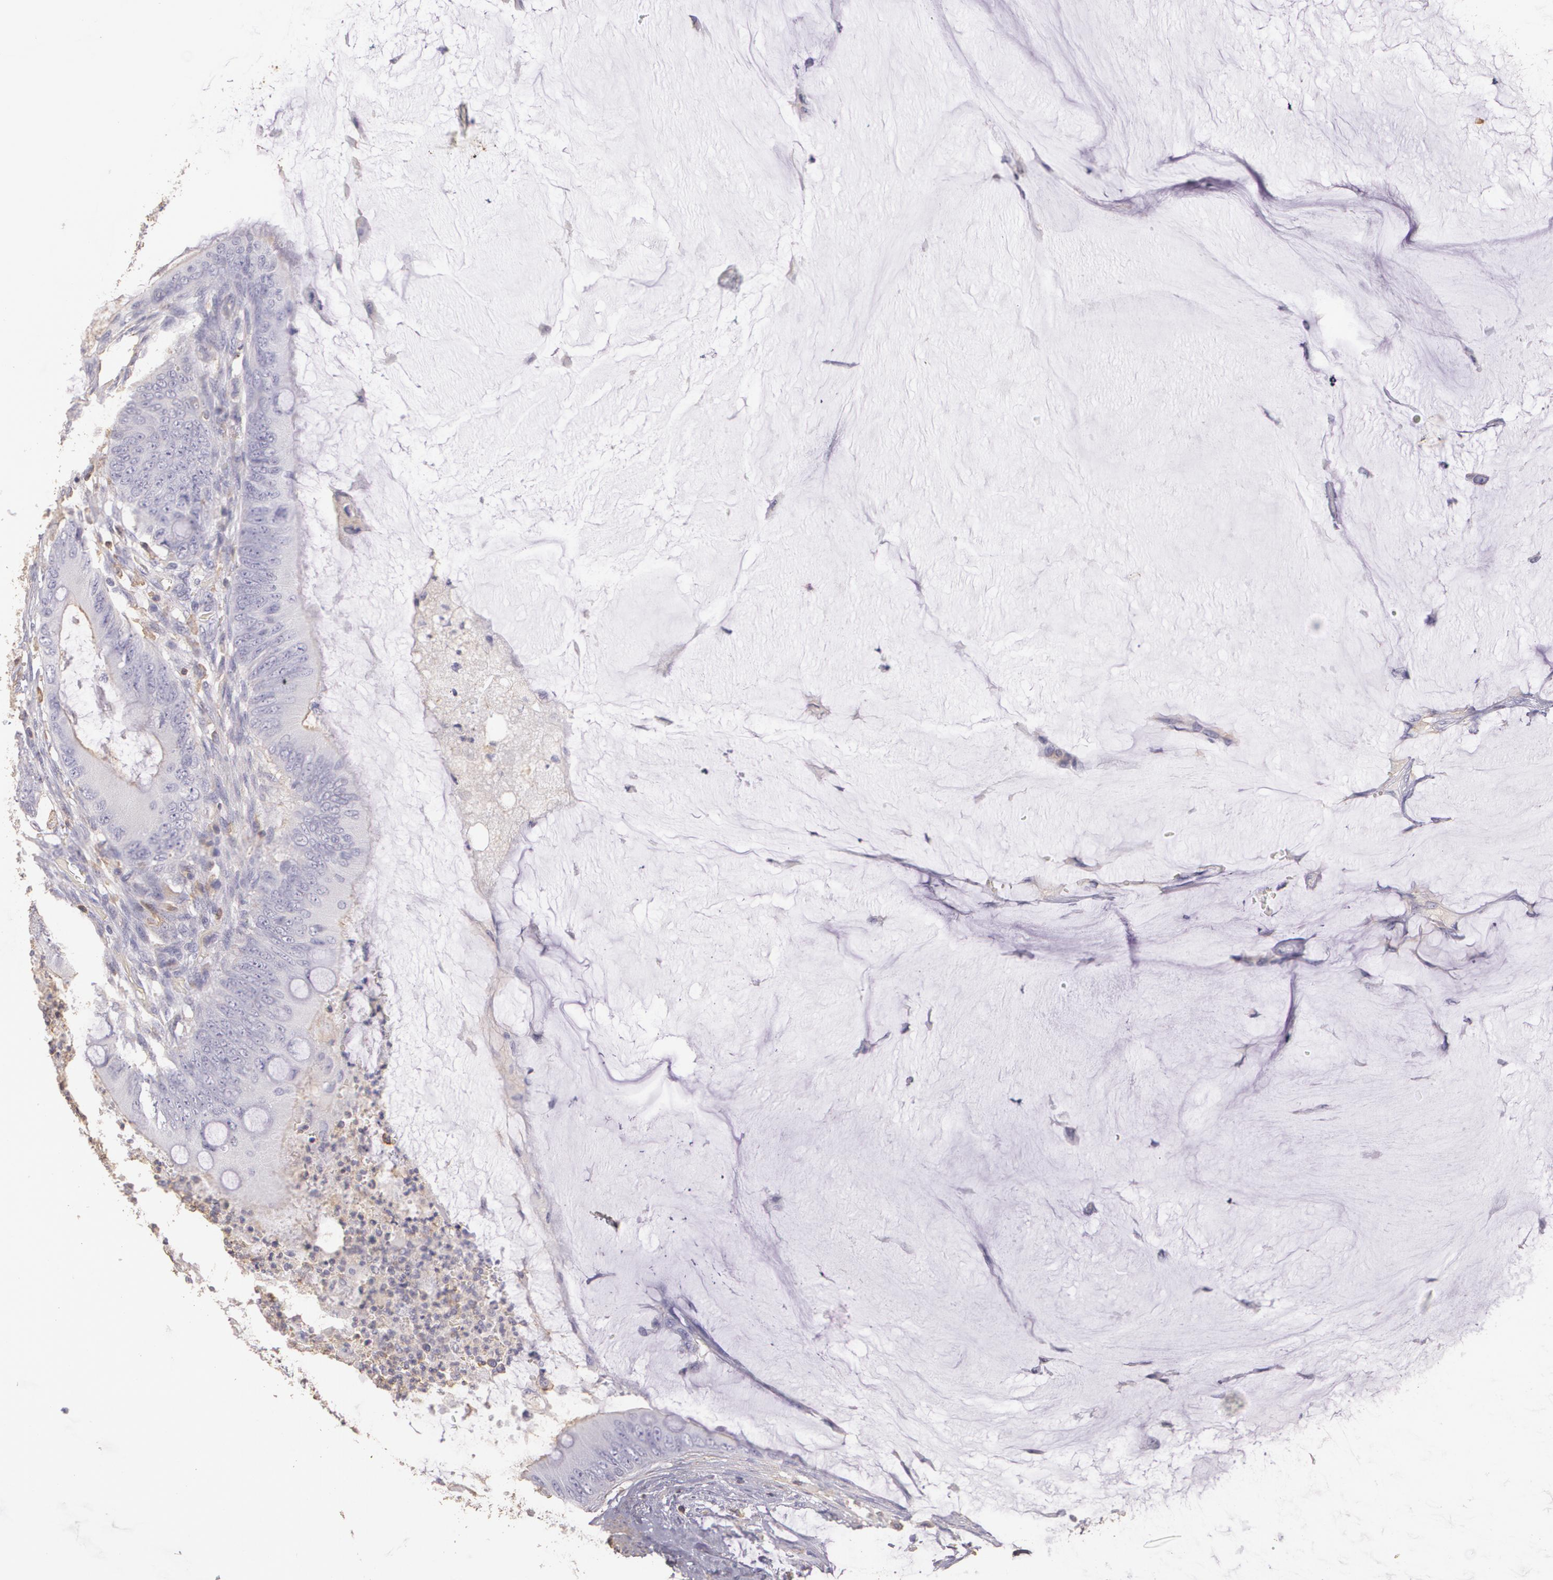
{"staining": {"intensity": "negative", "quantity": "none", "location": "none"}, "tissue": "colorectal cancer", "cell_type": "Tumor cells", "image_type": "cancer", "snomed": [{"axis": "morphology", "description": "Normal tissue, NOS"}, {"axis": "morphology", "description": "Adenocarcinoma, NOS"}, {"axis": "topography", "description": "Rectum"}, {"axis": "topography", "description": "Peripheral nerve tissue"}], "caption": "Adenocarcinoma (colorectal) was stained to show a protein in brown. There is no significant expression in tumor cells. Nuclei are stained in blue.", "gene": "TGFBR1", "patient": {"sex": "female", "age": 77}}